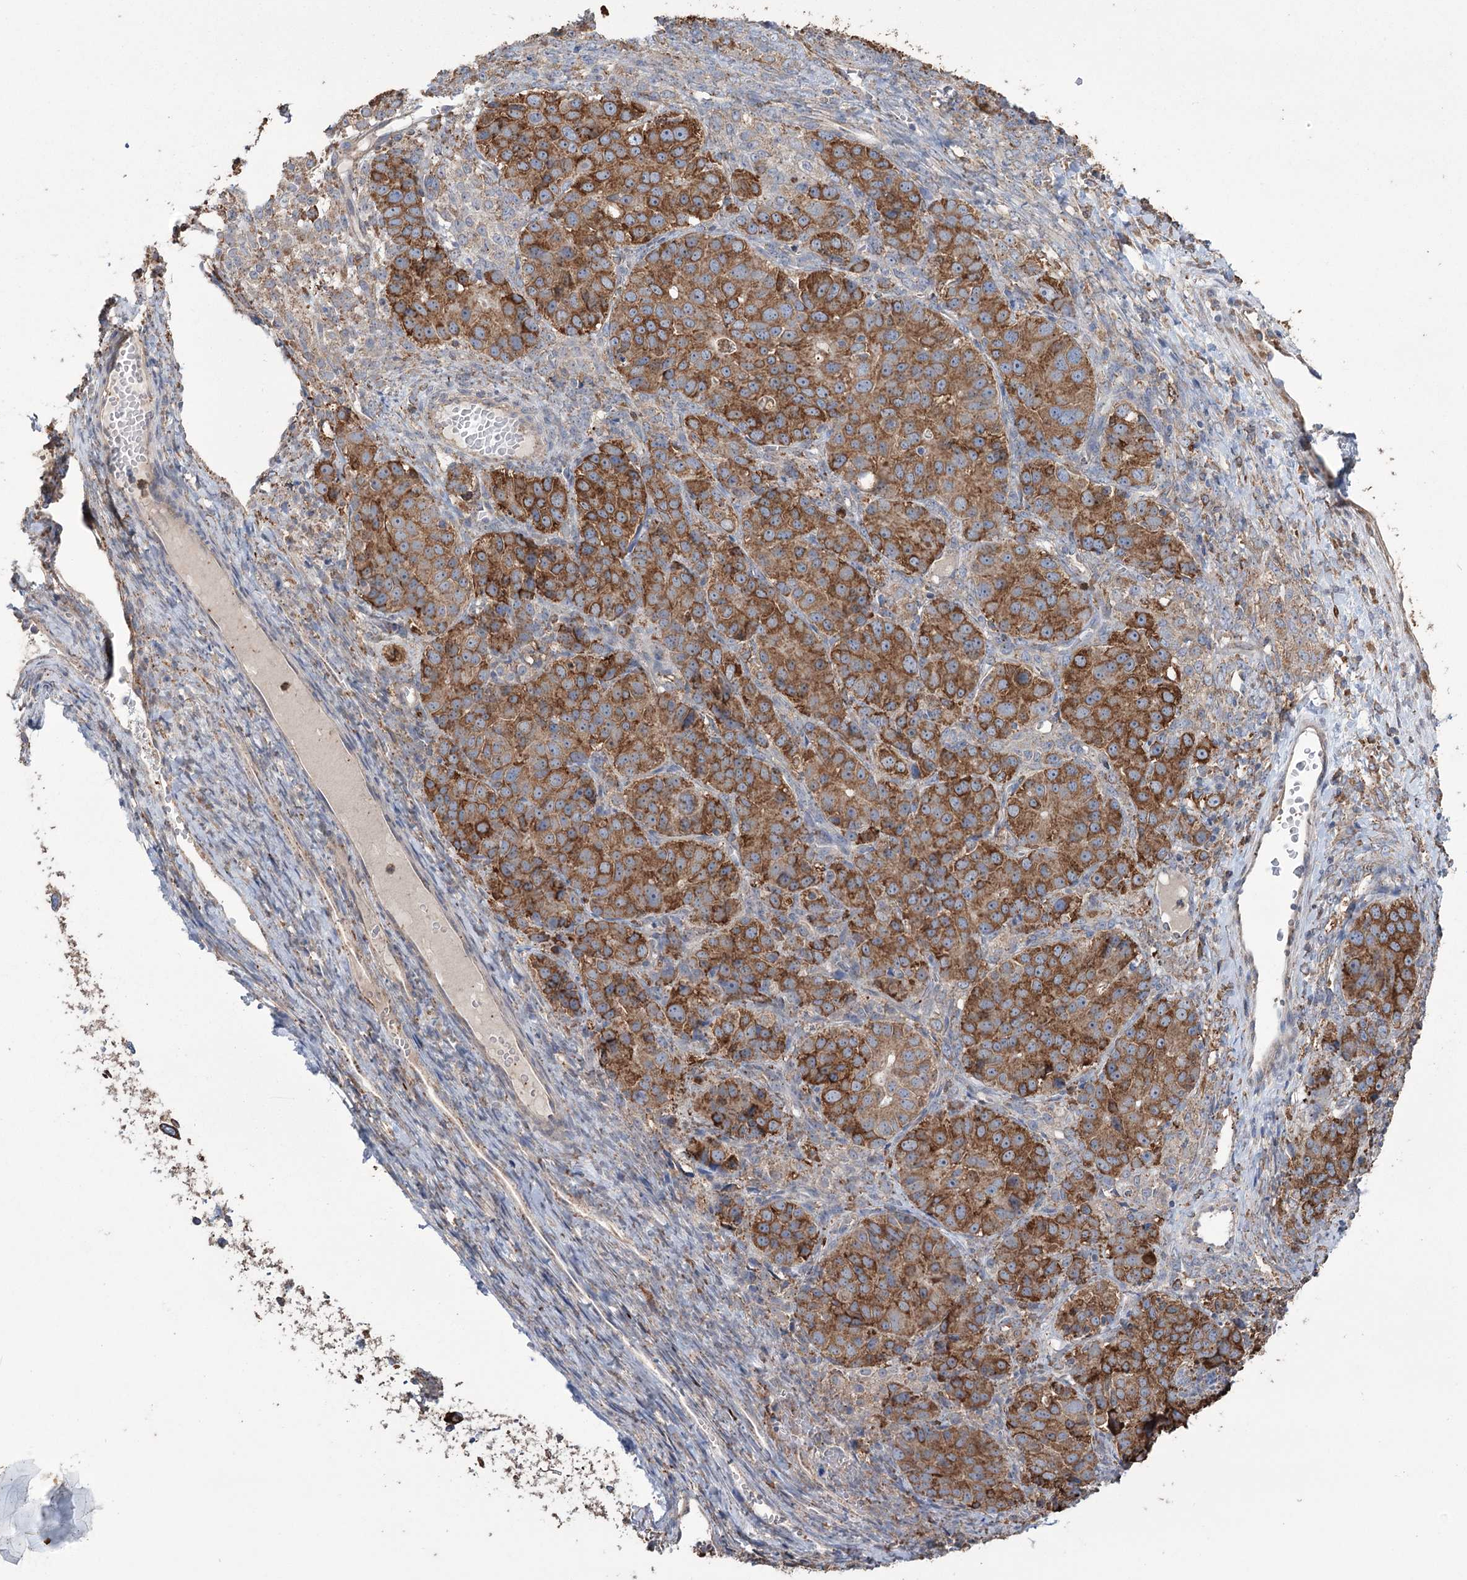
{"staining": {"intensity": "strong", "quantity": ">75%", "location": "cytoplasmic/membranous"}, "tissue": "ovarian cancer", "cell_type": "Tumor cells", "image_type": "cancer", "snomed": [{"axis": "morphology", "description": "Carcinoma, endometroid"}, {"axis": "topography", "description": "Ovary"}], "caption": "About >75% of tumor cells in ovarian endometroid carcinoma display strong cytoplasmic/membranous protein positivity as visualized by brown immunohistochemical staining.", "gene": "TRIM71", "patient": {"sex": "female", "age": 51}}